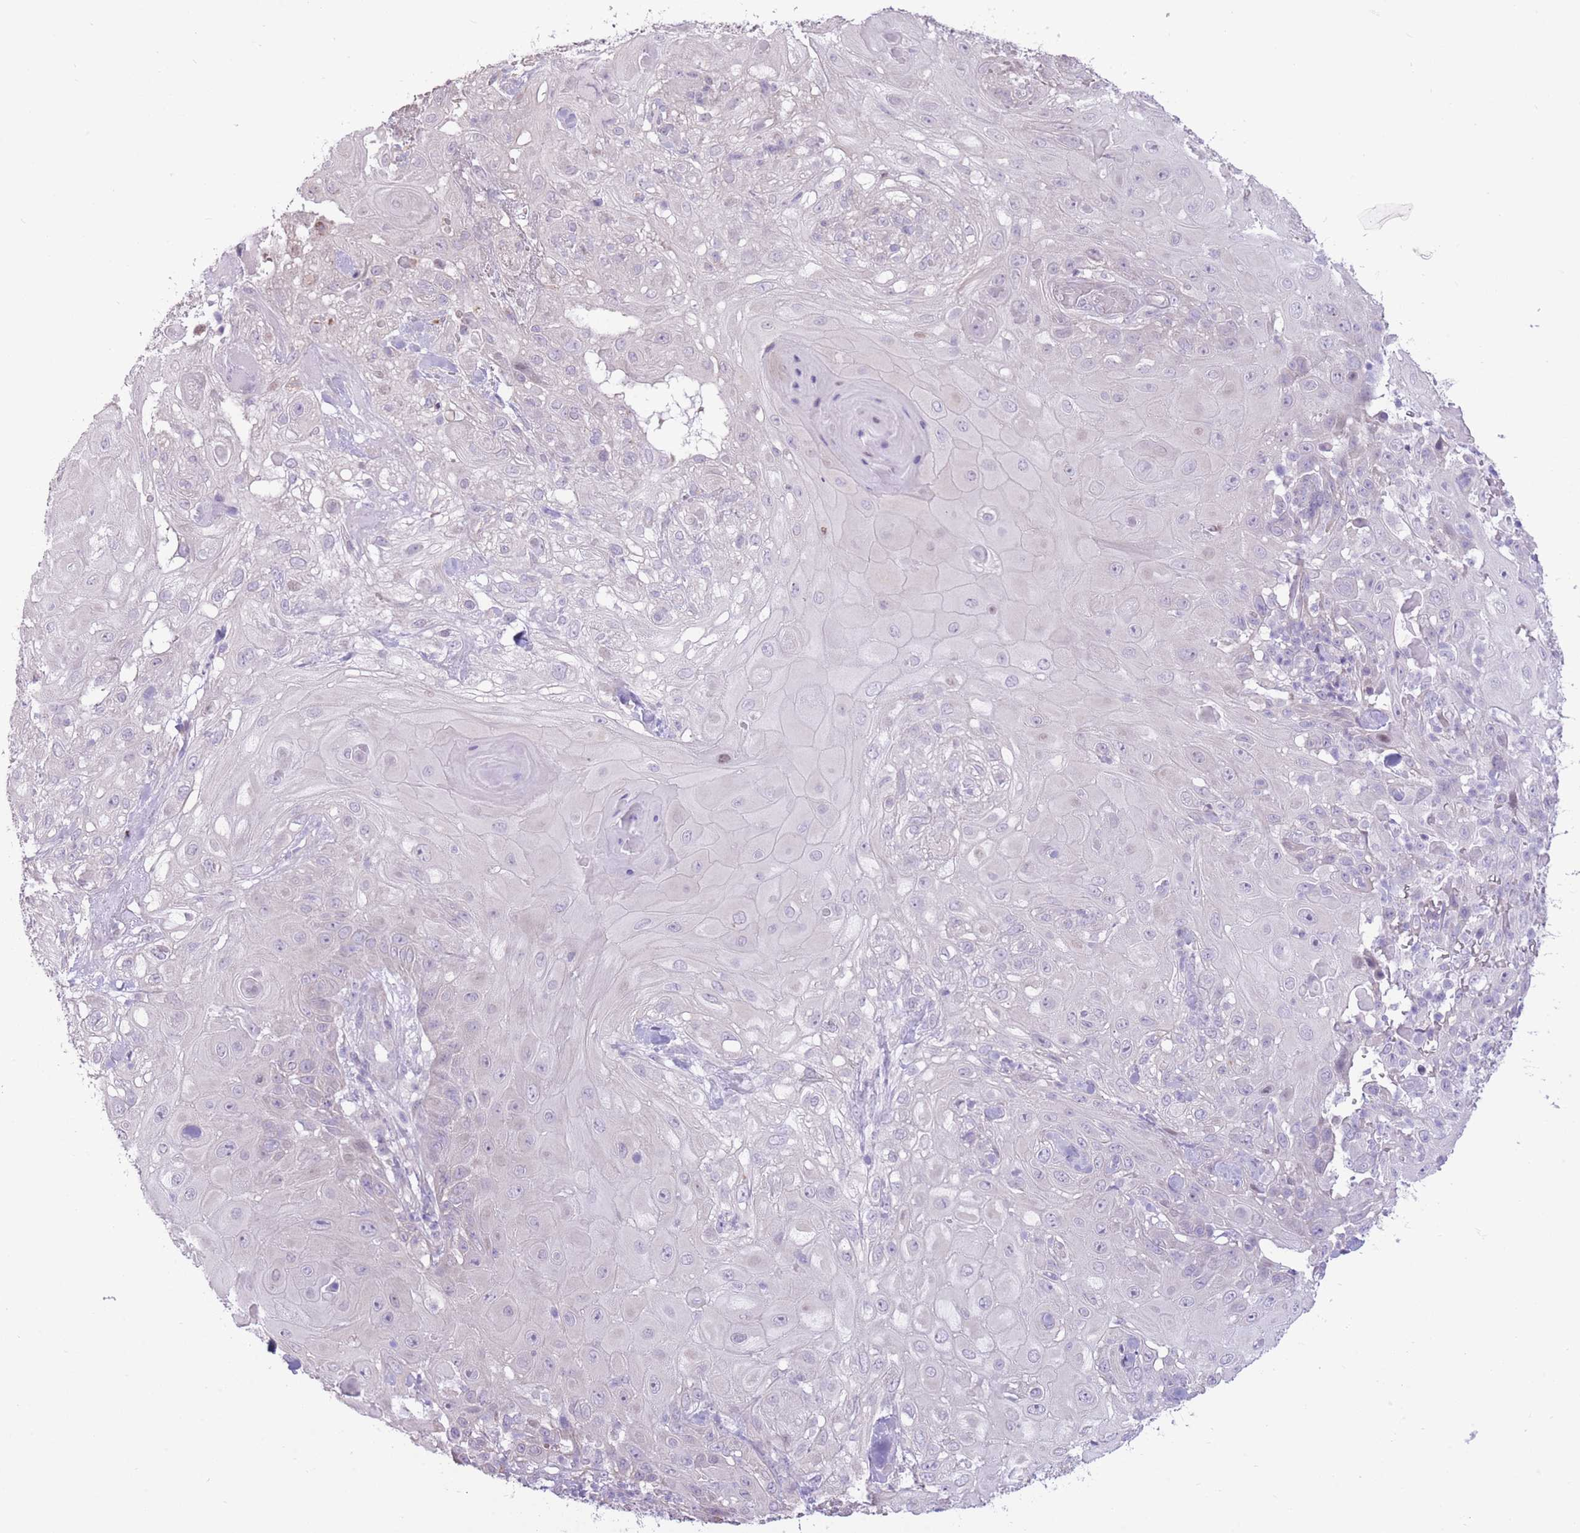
{"staining": {"intensity": "negative", "quantity": "none", "location": "none"}, "tissue": "skin cancer", "cell_type": "Tumor cells", "image_type": "cancer", "snomed": [{"axis": "morphology", "description": "Normal tissue, NOS"}, {"axis": "morphology", "description": "Squamous cell carcinoma, NOS"}, {"axis": "topography", "description": "Skin"}, {"axis": "topography", "description": "Cartilage tissue"}], "caption": "Skin squamous cell carcinoma was stained to show a protein in brown. There is no significant expression in tumor cells.", "gene": "WDR70", "patient": {"sex": "female", "age": 79}}